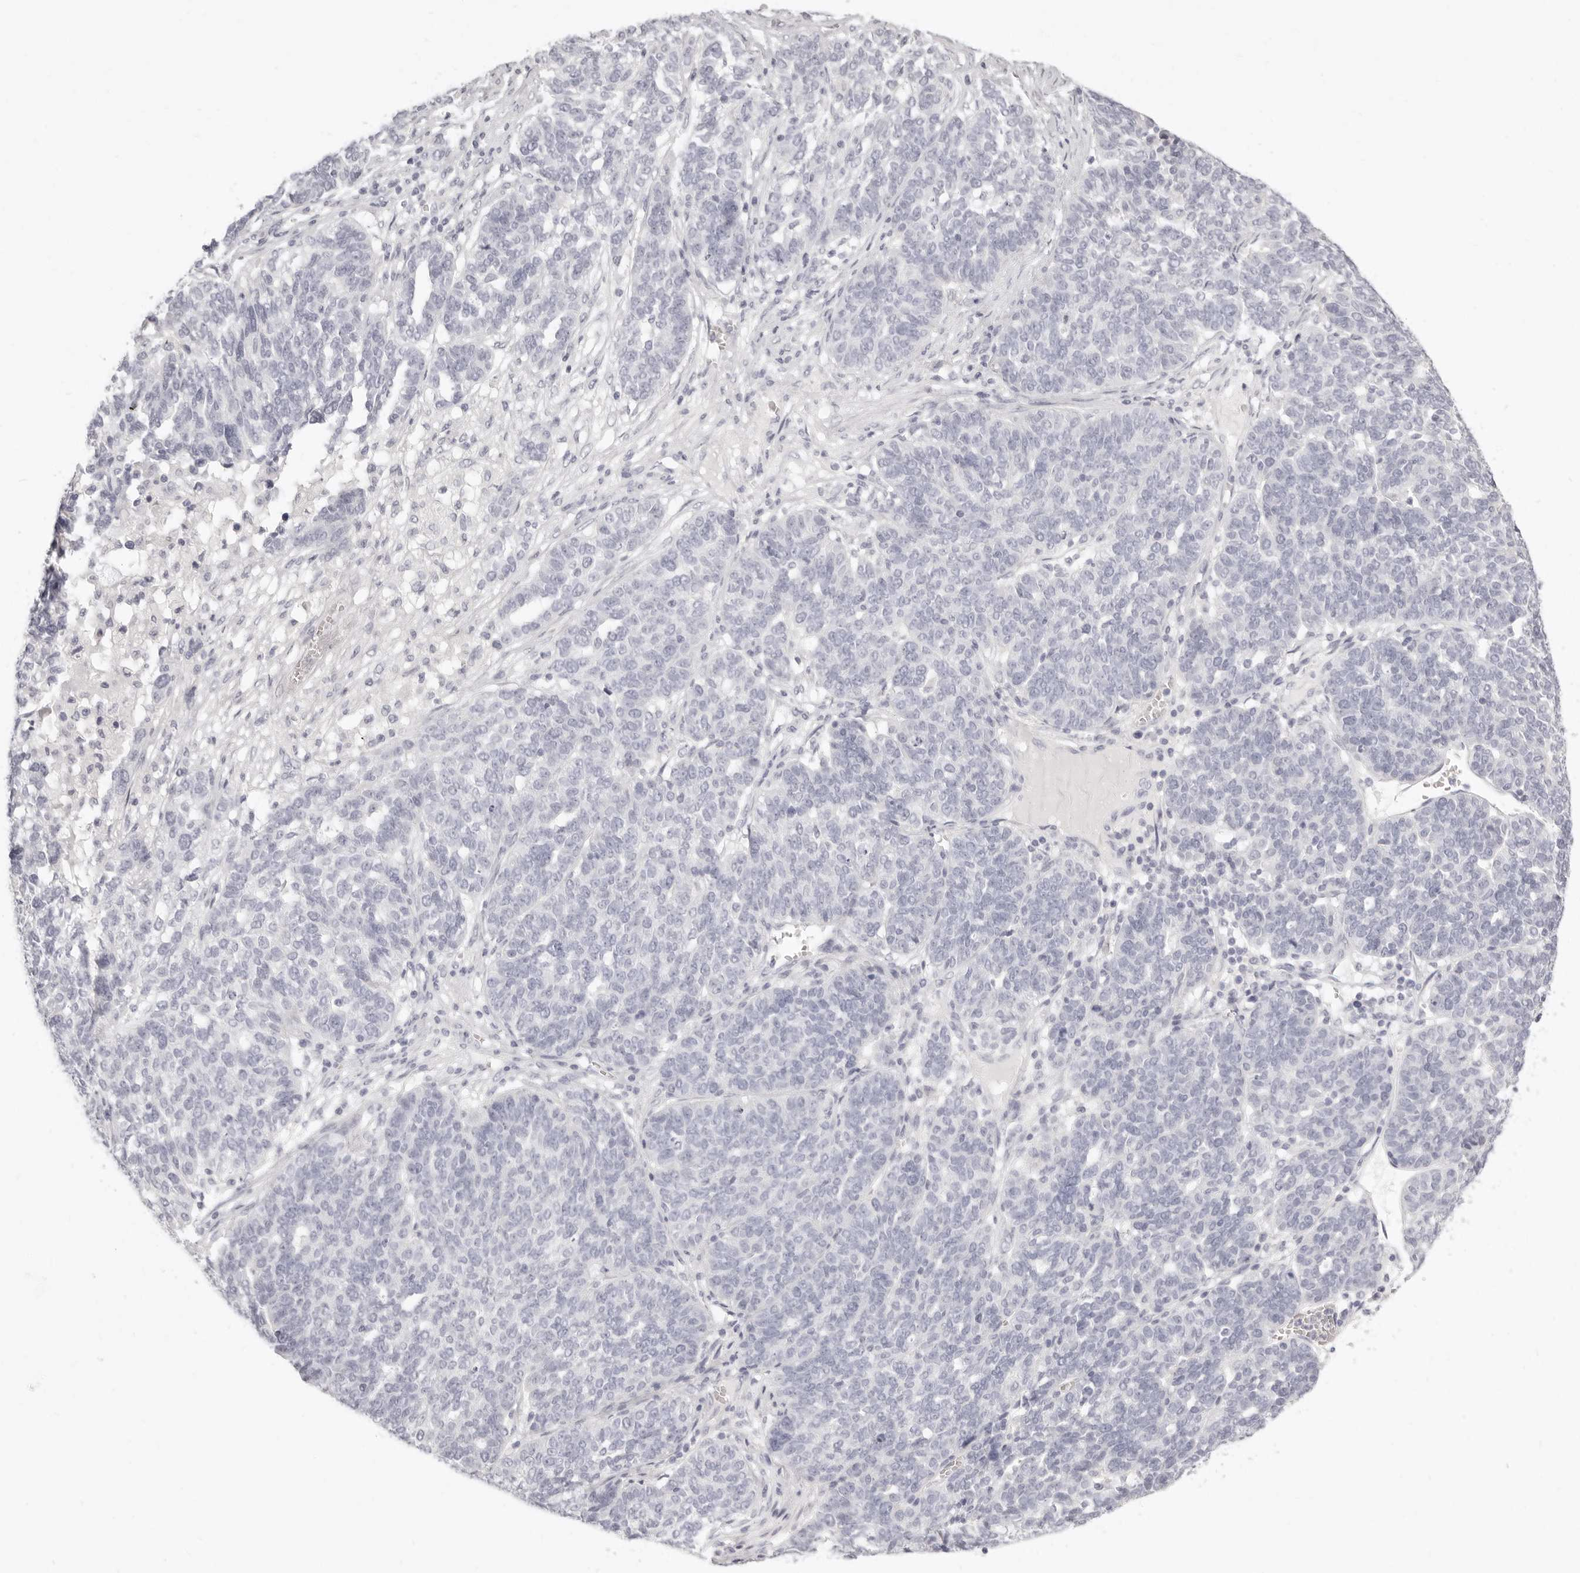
{"staining": {"intensity": "negative", "quantity": "none", "location": "none"}, "tissue": "ovarian cancer", "cell_type": "Tumor cells", "image_type": "cancer", "snomed": [{"axis": "morphology", "description": "Cystadenocarcinoma, serous, NOS"}, {"axis": "topography", "description": "Ovary"}], "caption": "The immunohistochemistry (IHC) image has no significant positivity in tumor cells of ovarian cancer tissue. Brightfield microscopy of immunohistochemistry (IHC) stained with DAB (brown) and hematoxylin (blue), captured at high magnification.", "gene": "FABP1", "patient": {"sex": "female", "age": 59}}